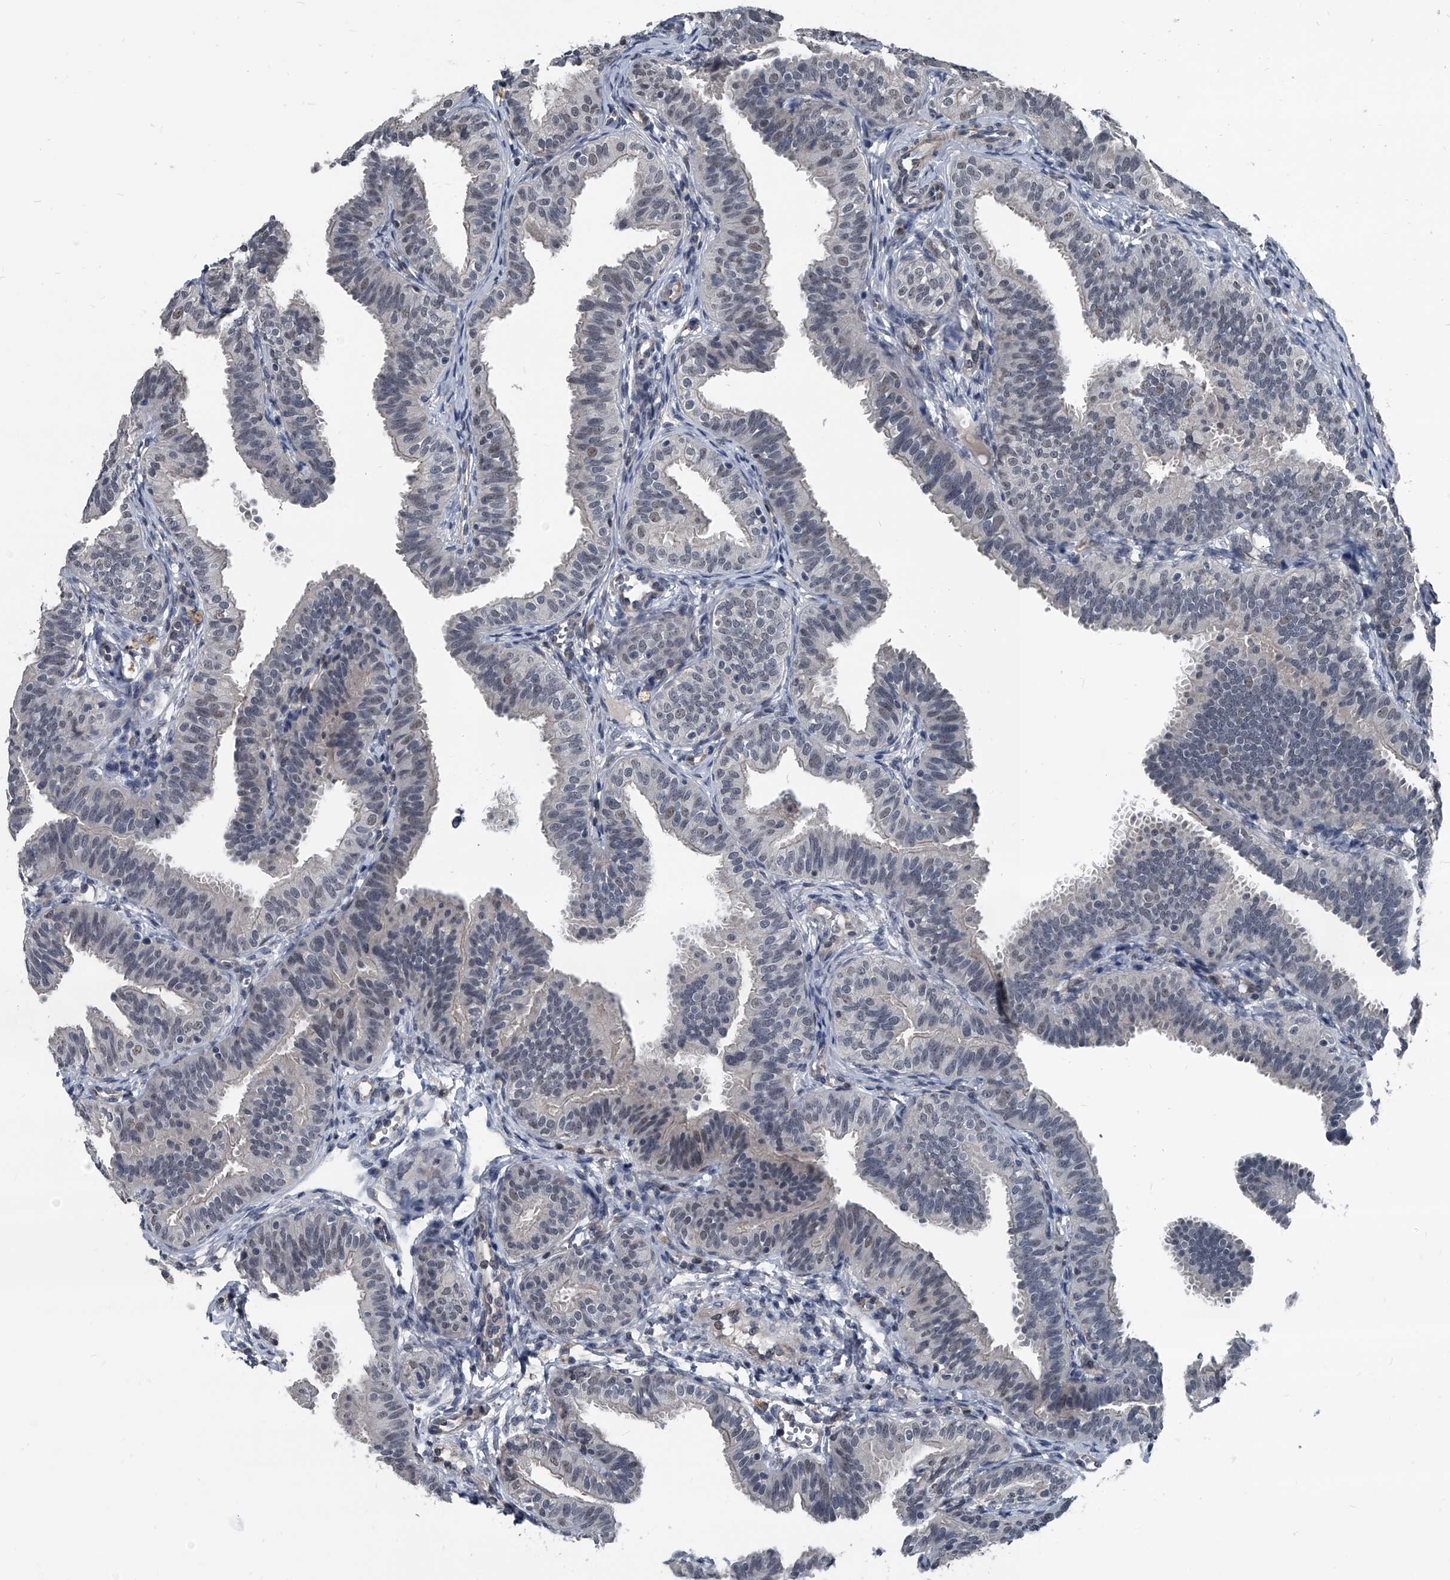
{"staining": {"intensity": "negative", "quantity": "none", "location": "none"}, "tissue": "fallopian tube", "cell_type": "Glandular cells", "image_type": "normal", "snomed": [{"axis": "morphology", "description": "Normal tissue, NOS"}, {"axis": "topography", "description": "Fallopian tube"}], "caption": "Normal fallopian tube was stained to show a protein in brown. There is no significant staining in glandular cells.", "gene": "MEN1", "patient": {"sex": "female", "age": 35}}